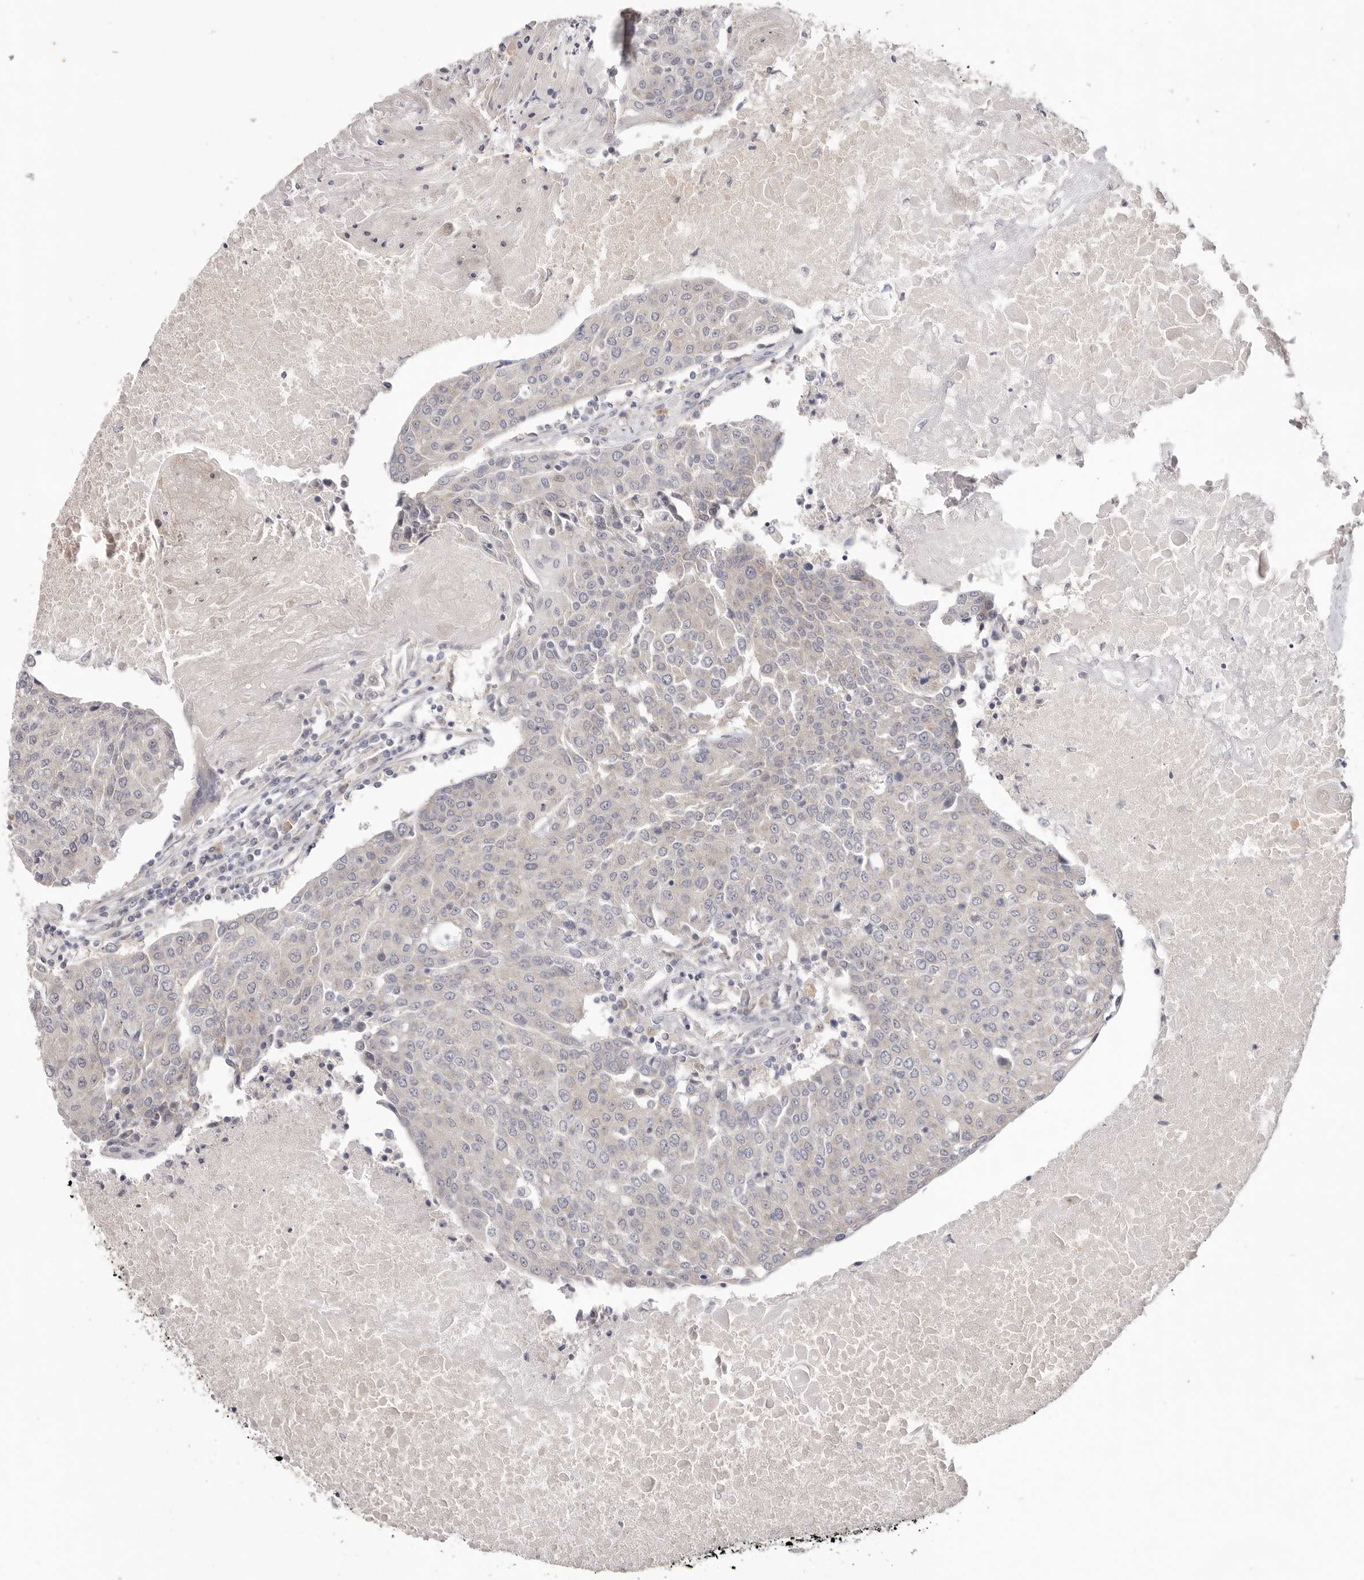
{"staining": {"intensity": "negative", "quantity": "none", "location": "none"}, "tissue": "urothelial cancer", "cell_type": "Tumor cells", "image_type": "cancer", "snomed": [{"axis": "morphology", "description": "Urothelial carcinoma, High grade"}, {"axis": "topography", "description": "Urinary bladder"}], "caption": "High magnification brightfield microscopy of urothelial carcinoma (high-grade) stained with DAB (brown) and counterstained with hematoxylin (blue): tumor cells show no significant staining.", "gene": "WDR77", "patient": {"sex": "female", "age": 85}}